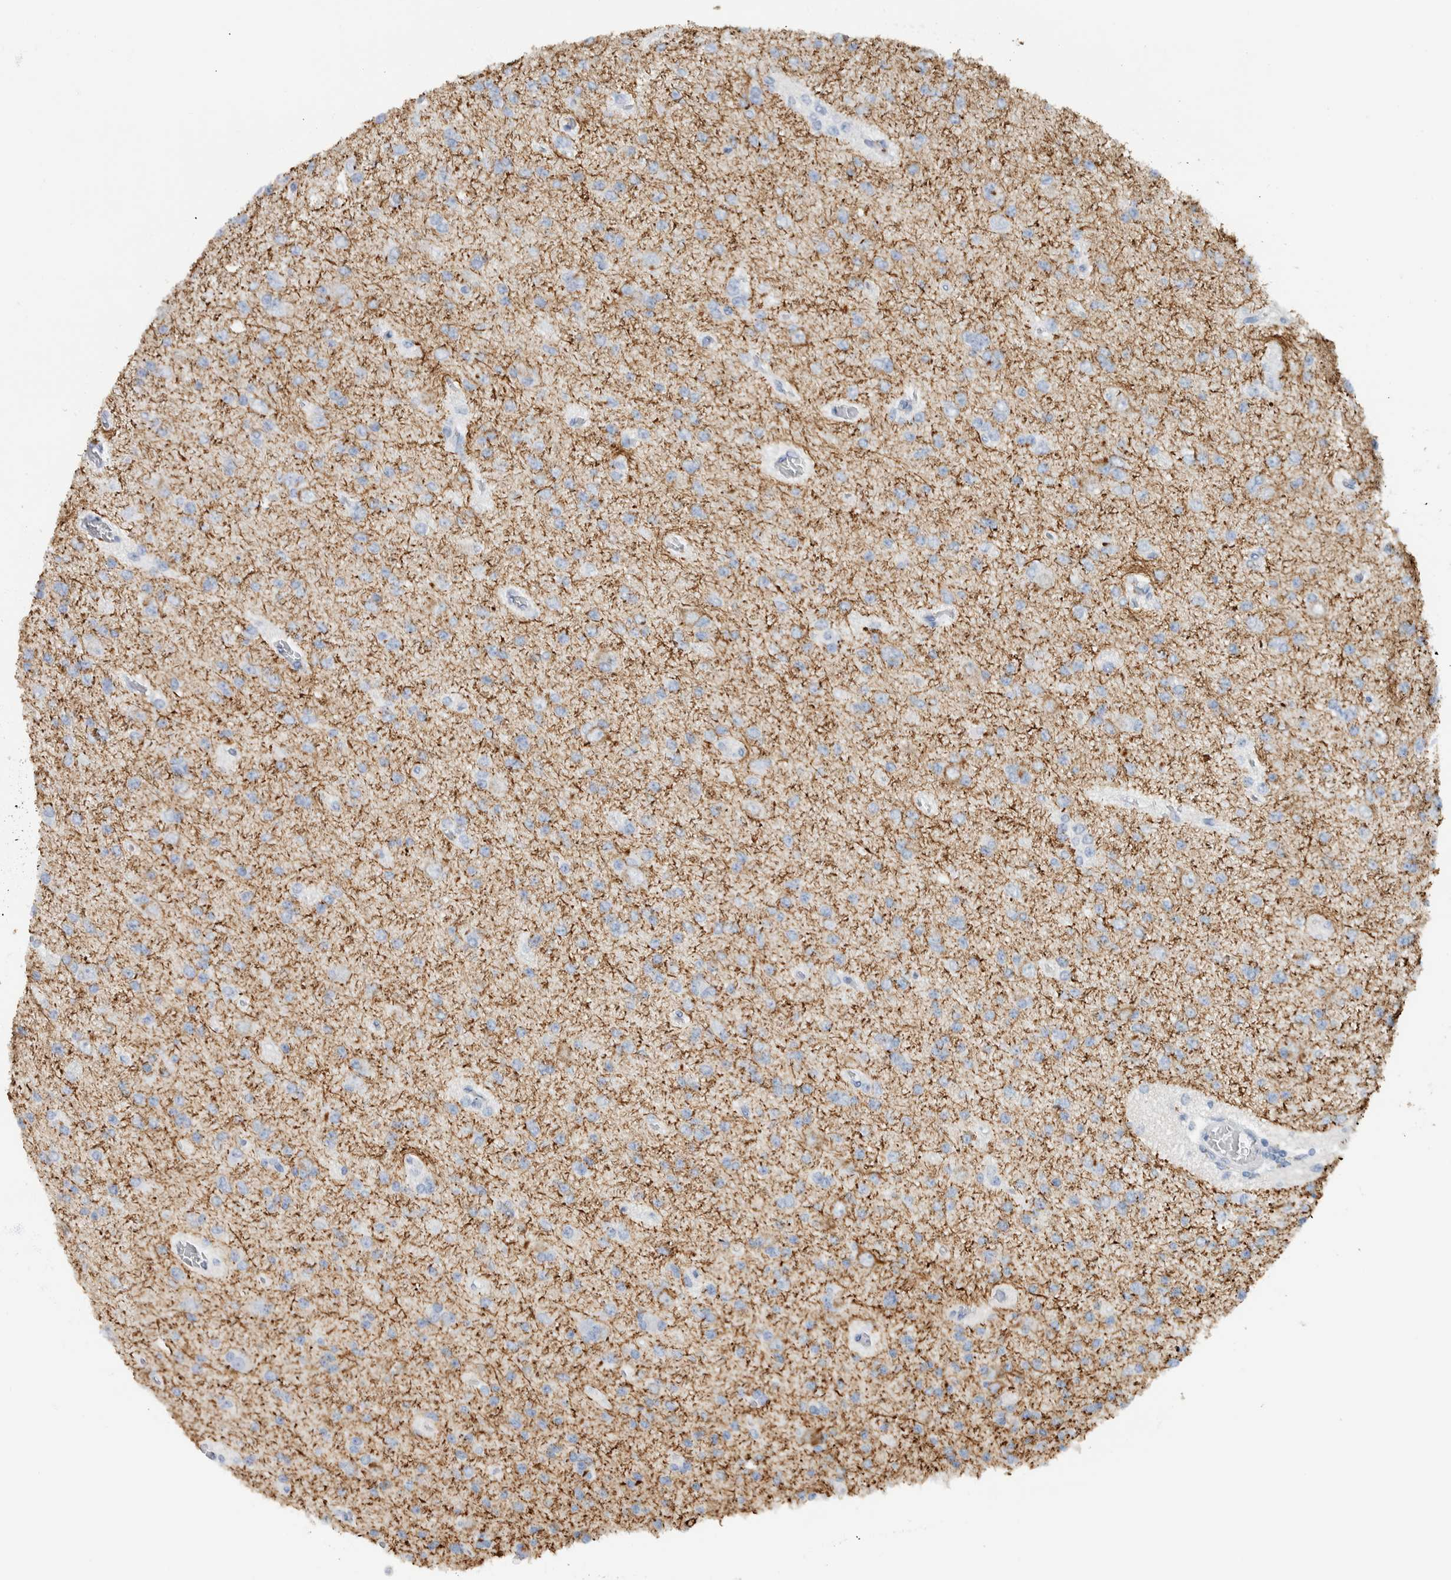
{"staining": {"intensity": "negative", "quantity": "none", "location": "none"}, "tissue": "glioma", "cell_type": "Tumor cells", "image_type": "cancer", "snomed": [{"axis": "morphology", "description": "Glioma, malignant, Low grade"}, {"axis": "topography", "description": "Brain"}], "caption": "Protein analysis of malignant glioma (low-grade) exhibits no significant positivity in tumor cells.", "gene": "NEFM", "patient": {"sex": "female", "age": 22}}